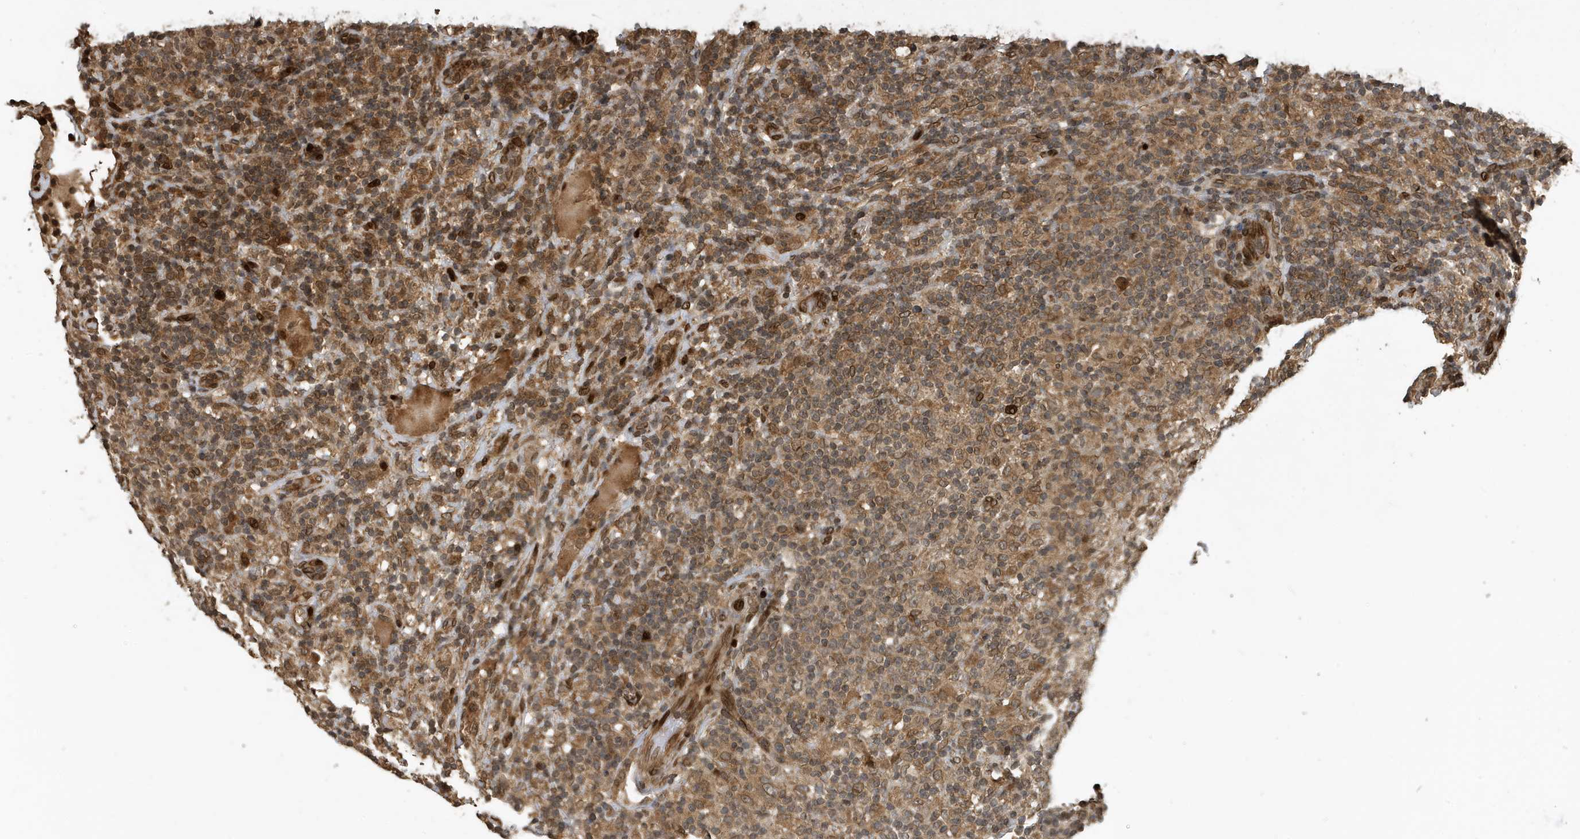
{"staining": {"intensity": "weak", "quantity": "25%-75%", "location": "cytoplasmic/membranous"}, "tissue": "lymphoma", "cell_type": "Tumor cells", "image_type": "cancer", "snomed": [{"axis": "morphology", "description": "Hodgkin's disease, NOS"}, {"axis": "topography", "description": "Lymph node"}], "caption": "A low amount of weak cytoplasmic/membranous positivity is seen in about 25%-75% of tumor cells in lymphoma tissue.", "gene": "DUSP18", "patient": {"sex": "male", "age": 70}}